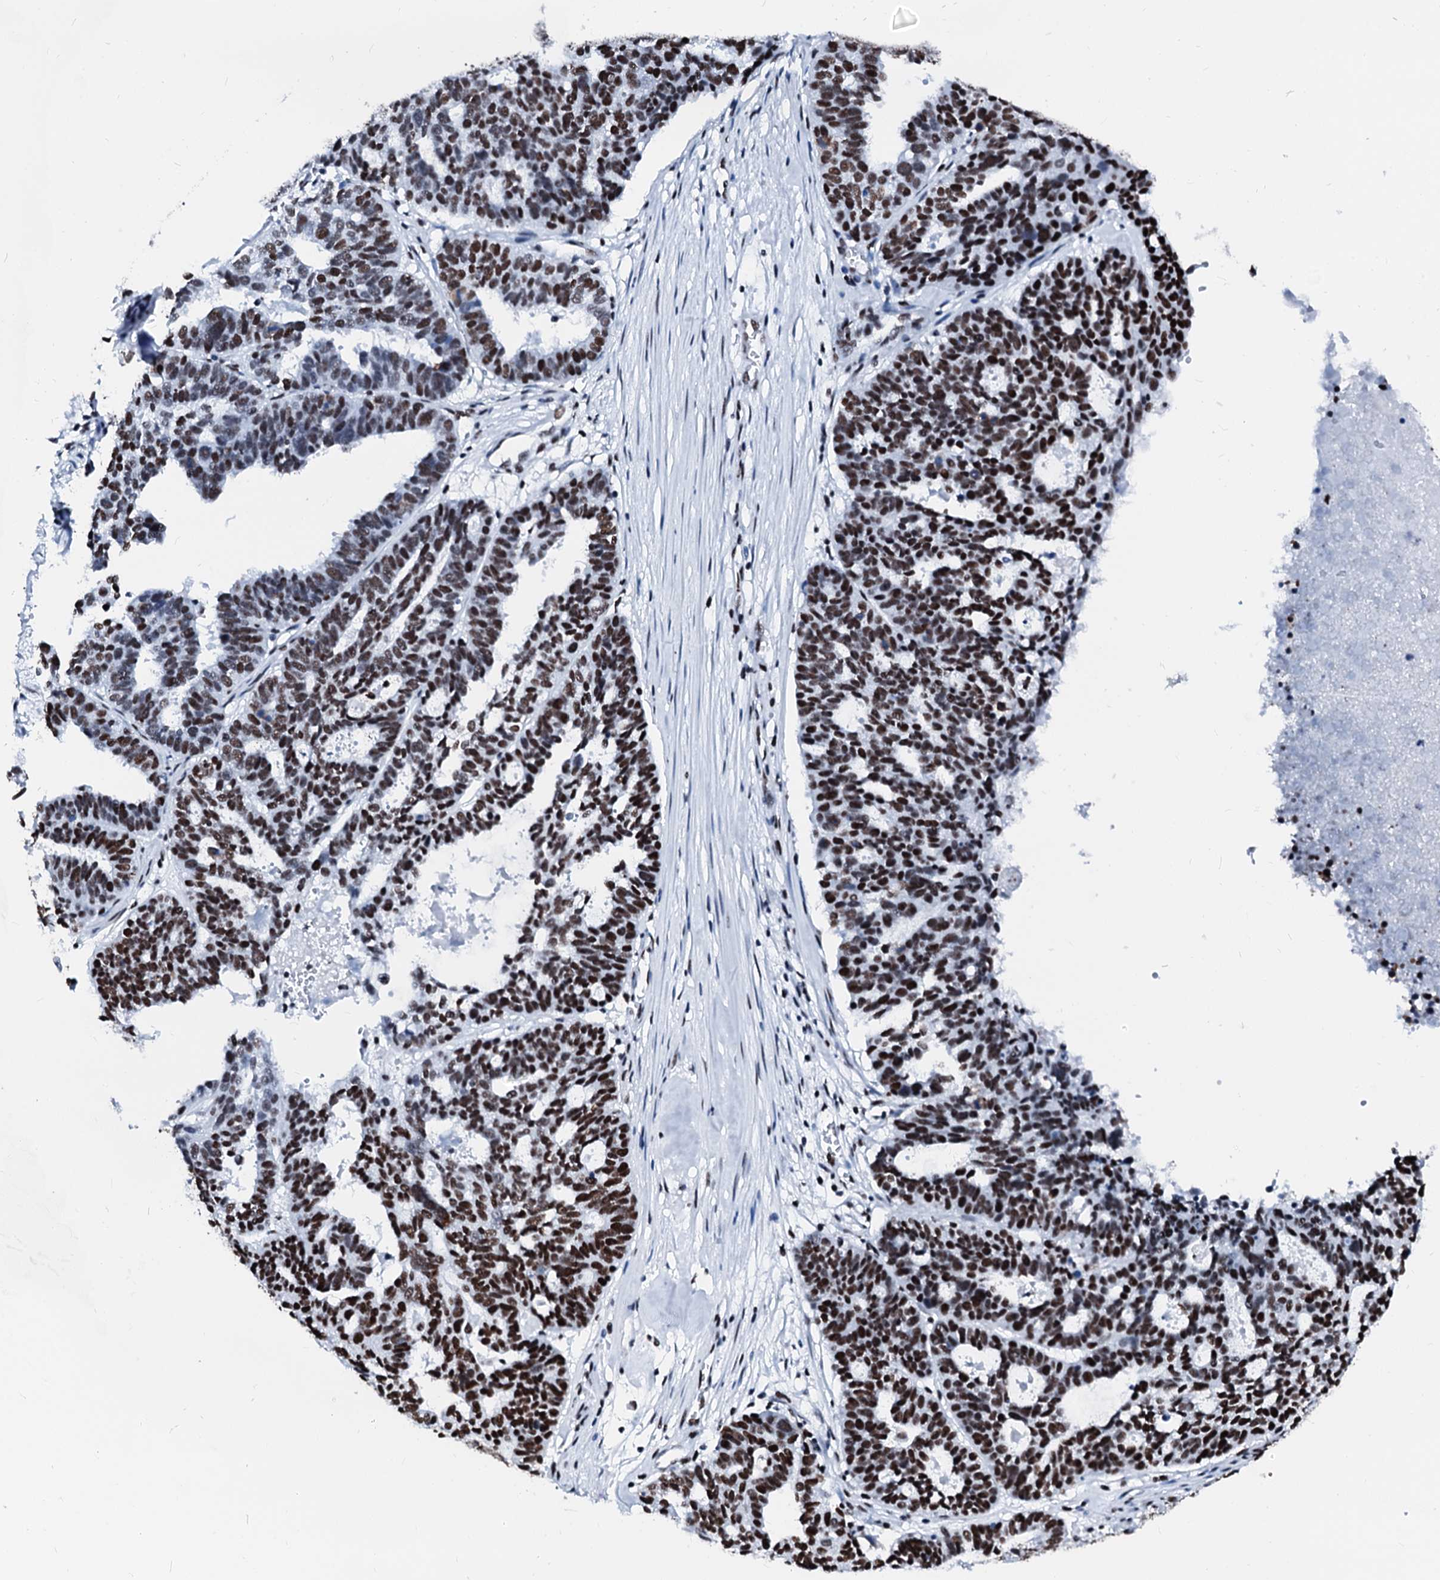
{"staining": {"intensity": "strong", "quantity": ">75%", "location": "nuclear"}, "tissue": "ovarian cancer", "cell_type": "Tumor cells", "image_type": "cancer", "snomed": [{"axis": "morphology", "description": "Cystadenocarcinoma, serous, NOS"}, {"axis": "topography", "description": "Ovary"}], "caption": "This is a micrograph of immunohistochemistry staining of ovarian serous cystadenocarcinoma, which shows strong staining in the nuclear of tumor cells.", "gene": "RALY", "patient": {"sex": "female", "age": 59}}